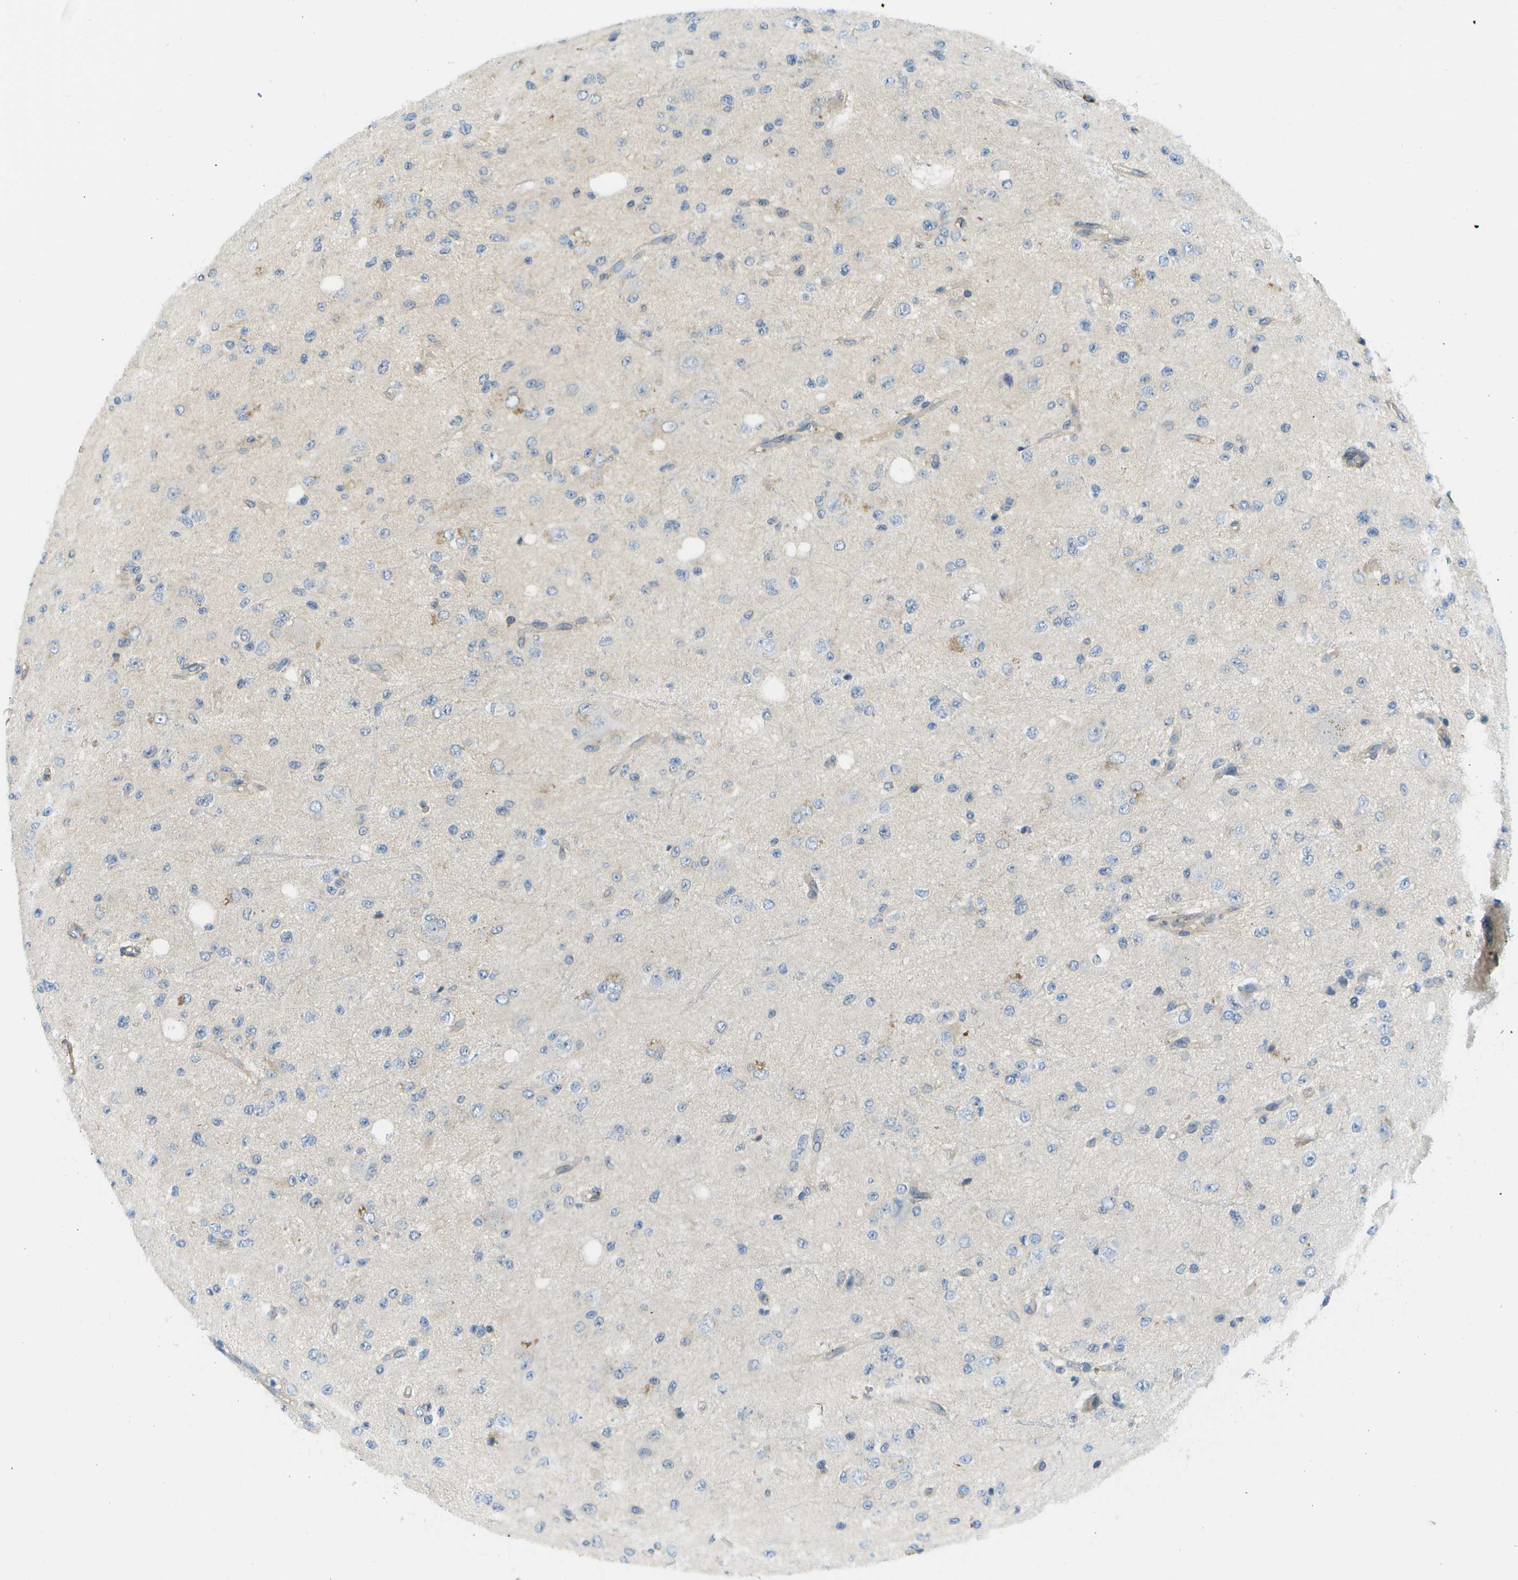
{"staining": {"intensity": "negative", "quantity": "none", "location": "none"}, "tissue": "glioma", "cell_type": "Tumor cells", "image_type": "cancer", "snomed": [{"axis": "morphology", "description": "Glioma, malignant, High grade"}, {"axis": "topography", "description": "pancreas cauda"}], "caption": "Photomicrograph shows no significant protein expression in tumor cells of malignant glioma (high-grade). The staining was performed using DAB to visualize the protein expression in brown, while the nuclei were stained in blue with hematoxylin (Magnification: 20x).", "gene": "KIAA0040", "patient": {"sex": "male", "age": 60}}